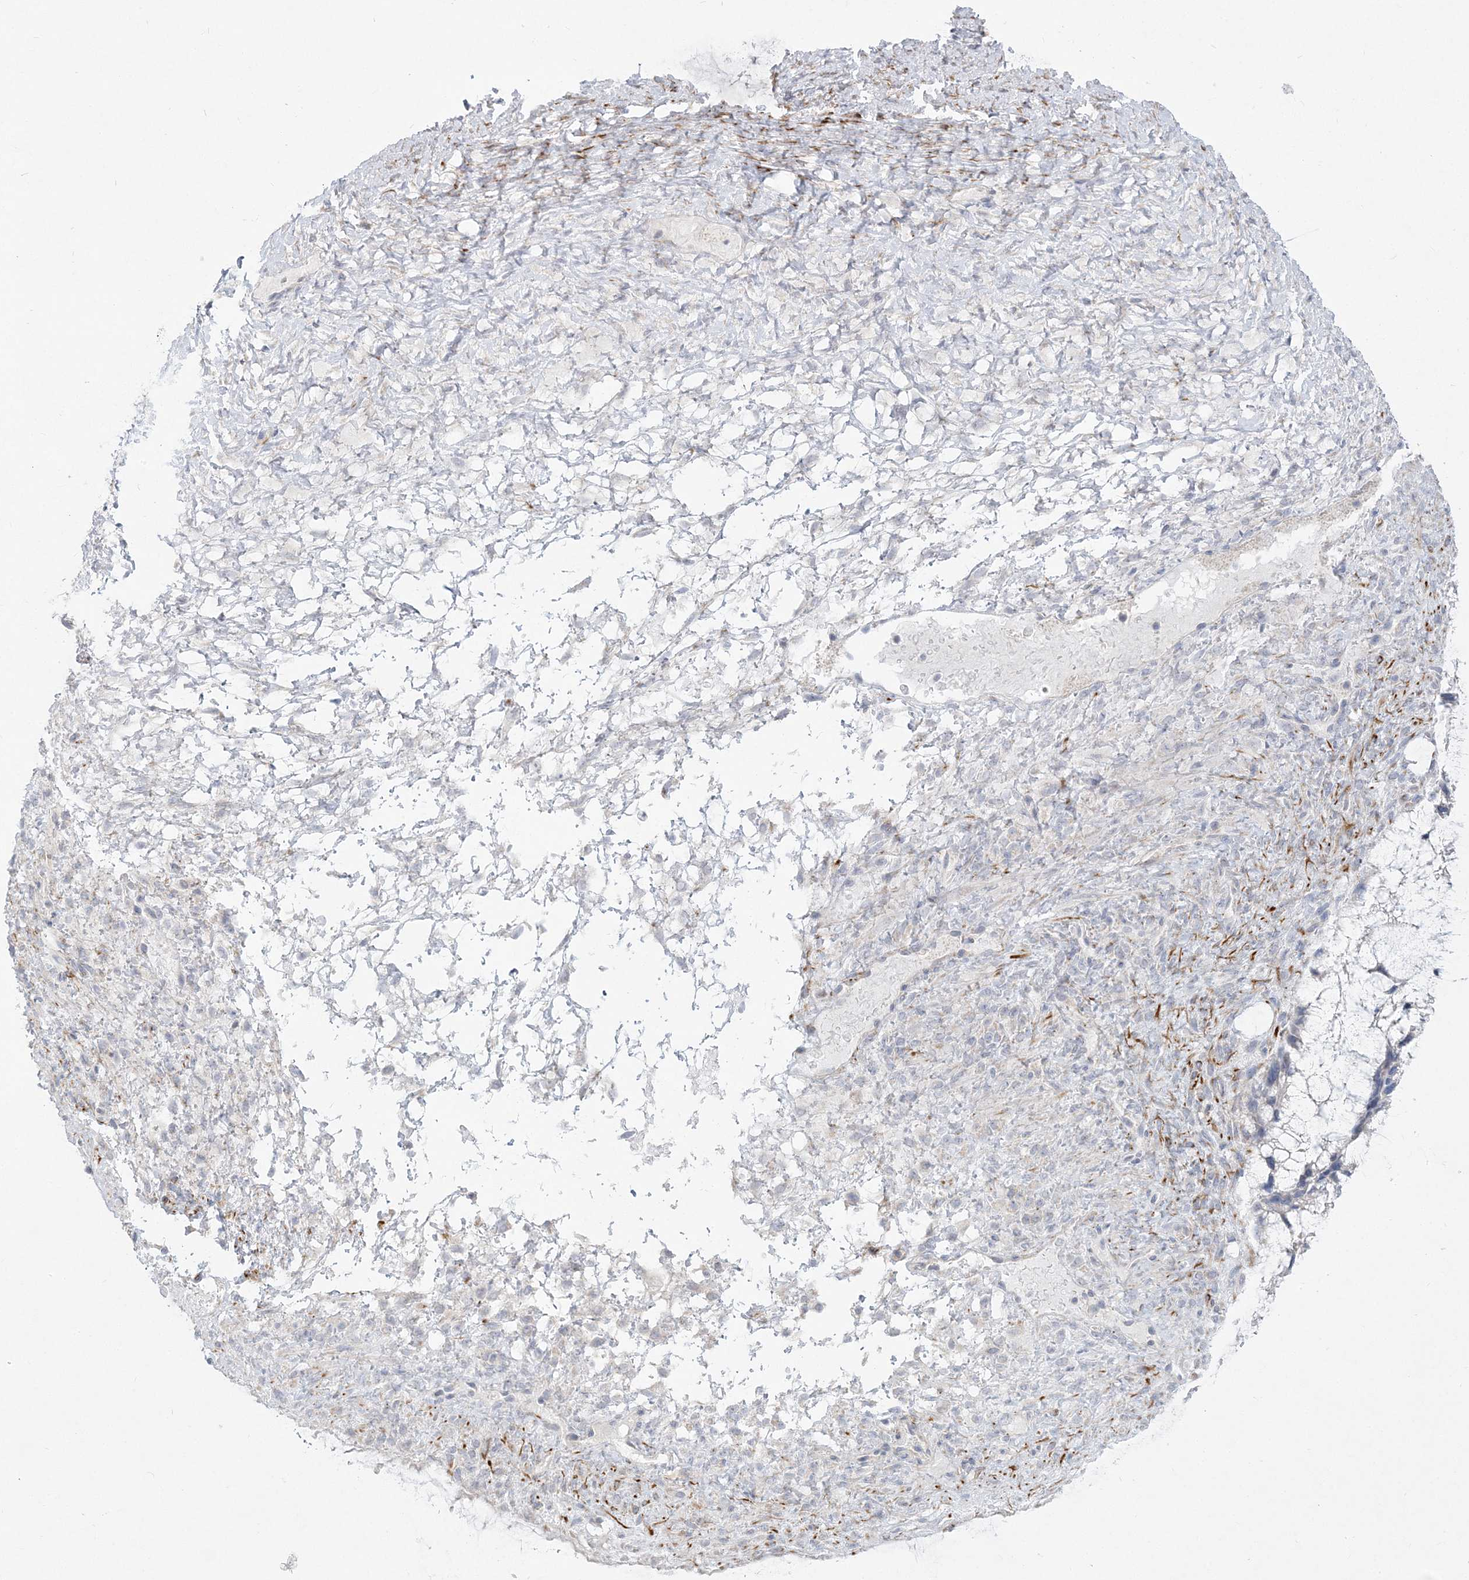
{"staining": {"intensity": "negative", "quantity": "none", "location": "none"}, "tissue": "ovarian cancer", "cell_type": "Tumor cells", "image_type": "cancer", "snomed": [{"axis": "morphology", "description": "Cystadenocarcinoma, mucinous, NOS"}, {"axis": "topography", "description": "Ovary"}], "caption": "High power microscopy micrograph of an IHC histopathology image of ovarian mucinous cystadenocarcinoma, revealing no significant staining in tumor cells.", "gene": "GPAT2", "patient": {"sex": "female", "age": 37}}